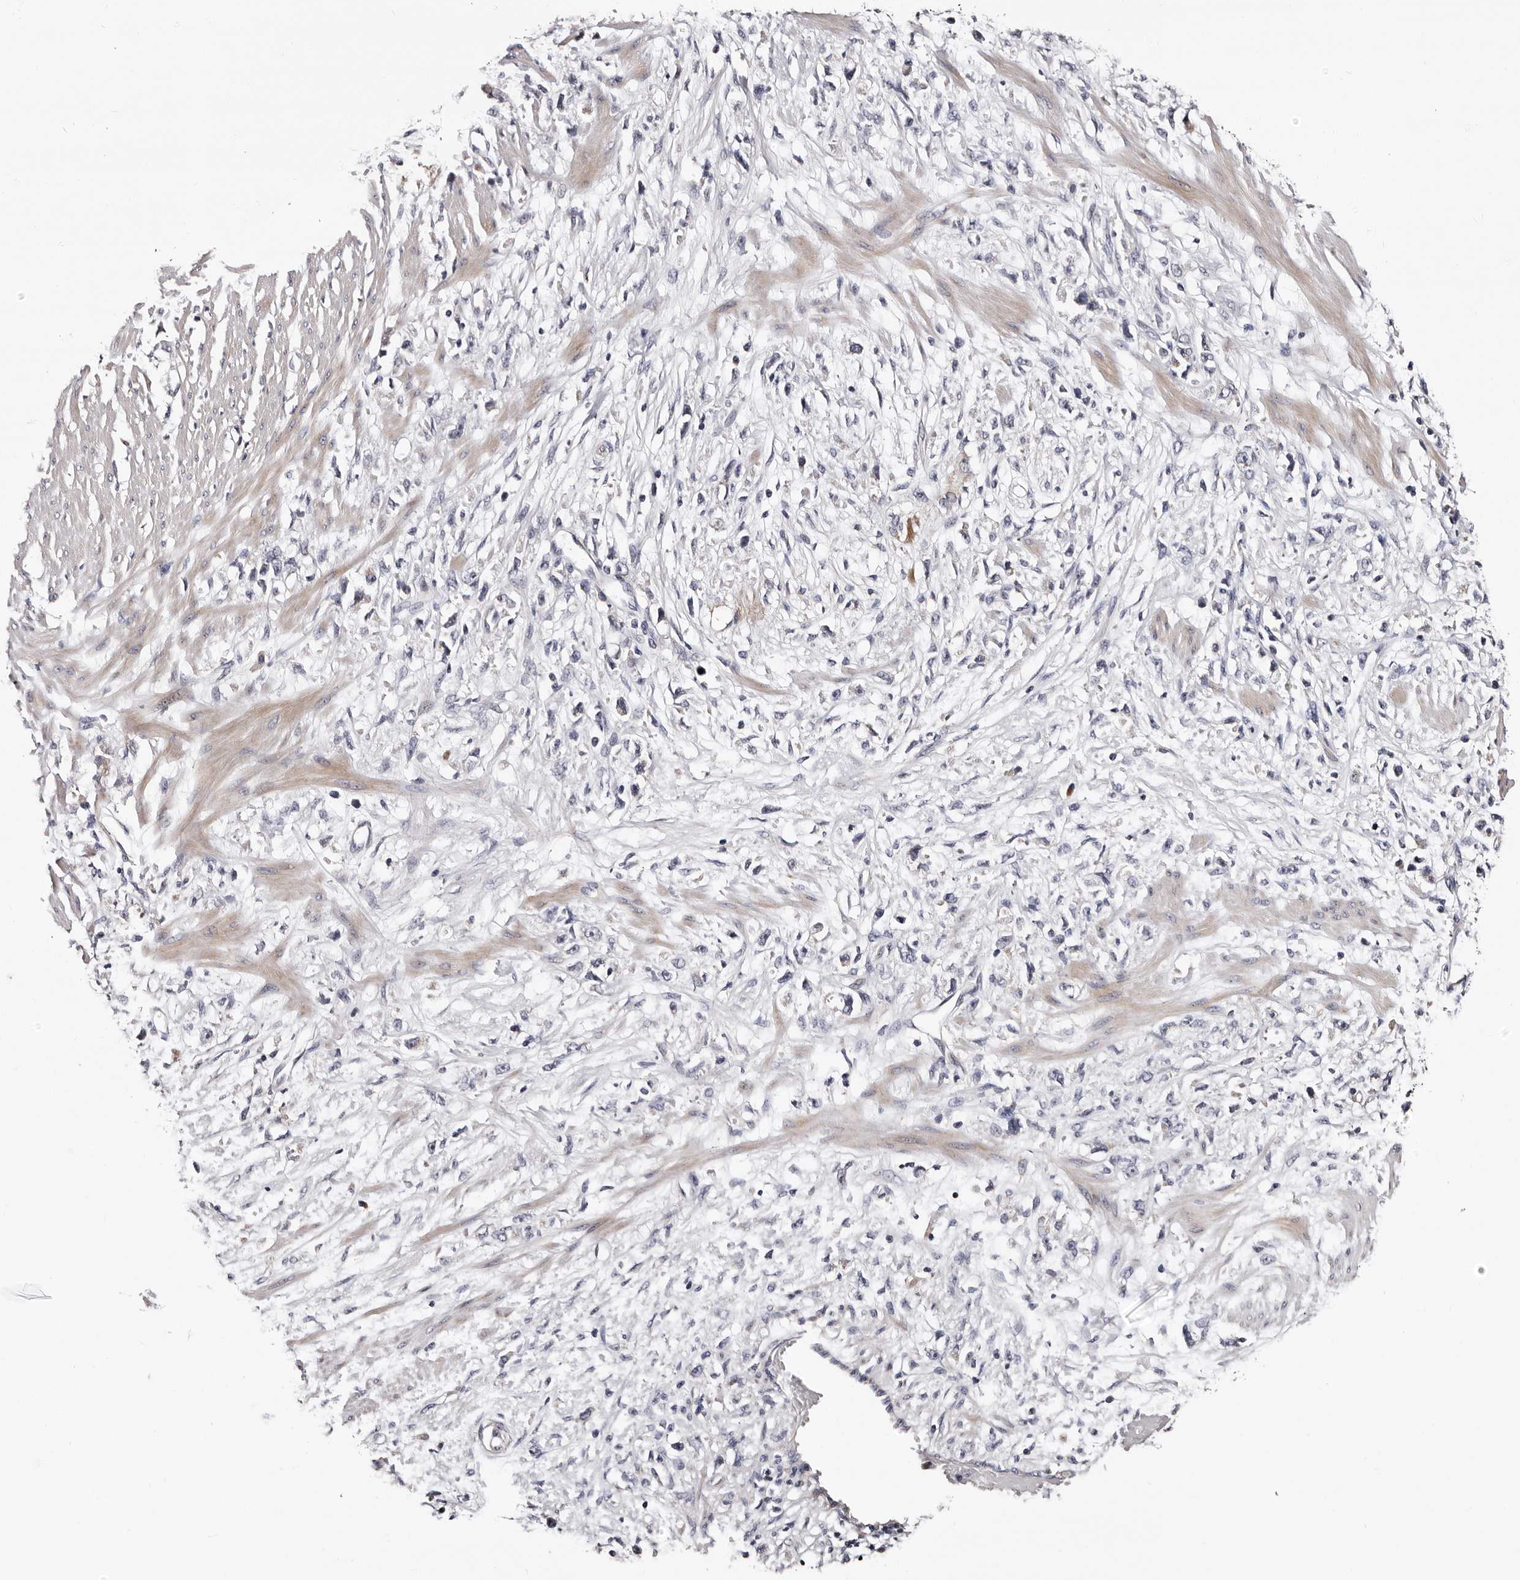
{"staining": {"intensity": "negative", "quantity": "none", "location": "none"}, "tissue": "stomach cancer", "cell_type": "Tumor cells", "image_type": "cancer", "snomed": [{"axis": "morphology", "description": "Adenocarcinoma, NOS"}, {"axis": "topography", "description": "Stomach"}], "caption": "Stomach cancer (adenocarcinoma) was stained to show a protein in brown. There is no significant positivity in tumor cells.", "gene": "TAF4B", "patient": {"sex": "female", "age": 59}}